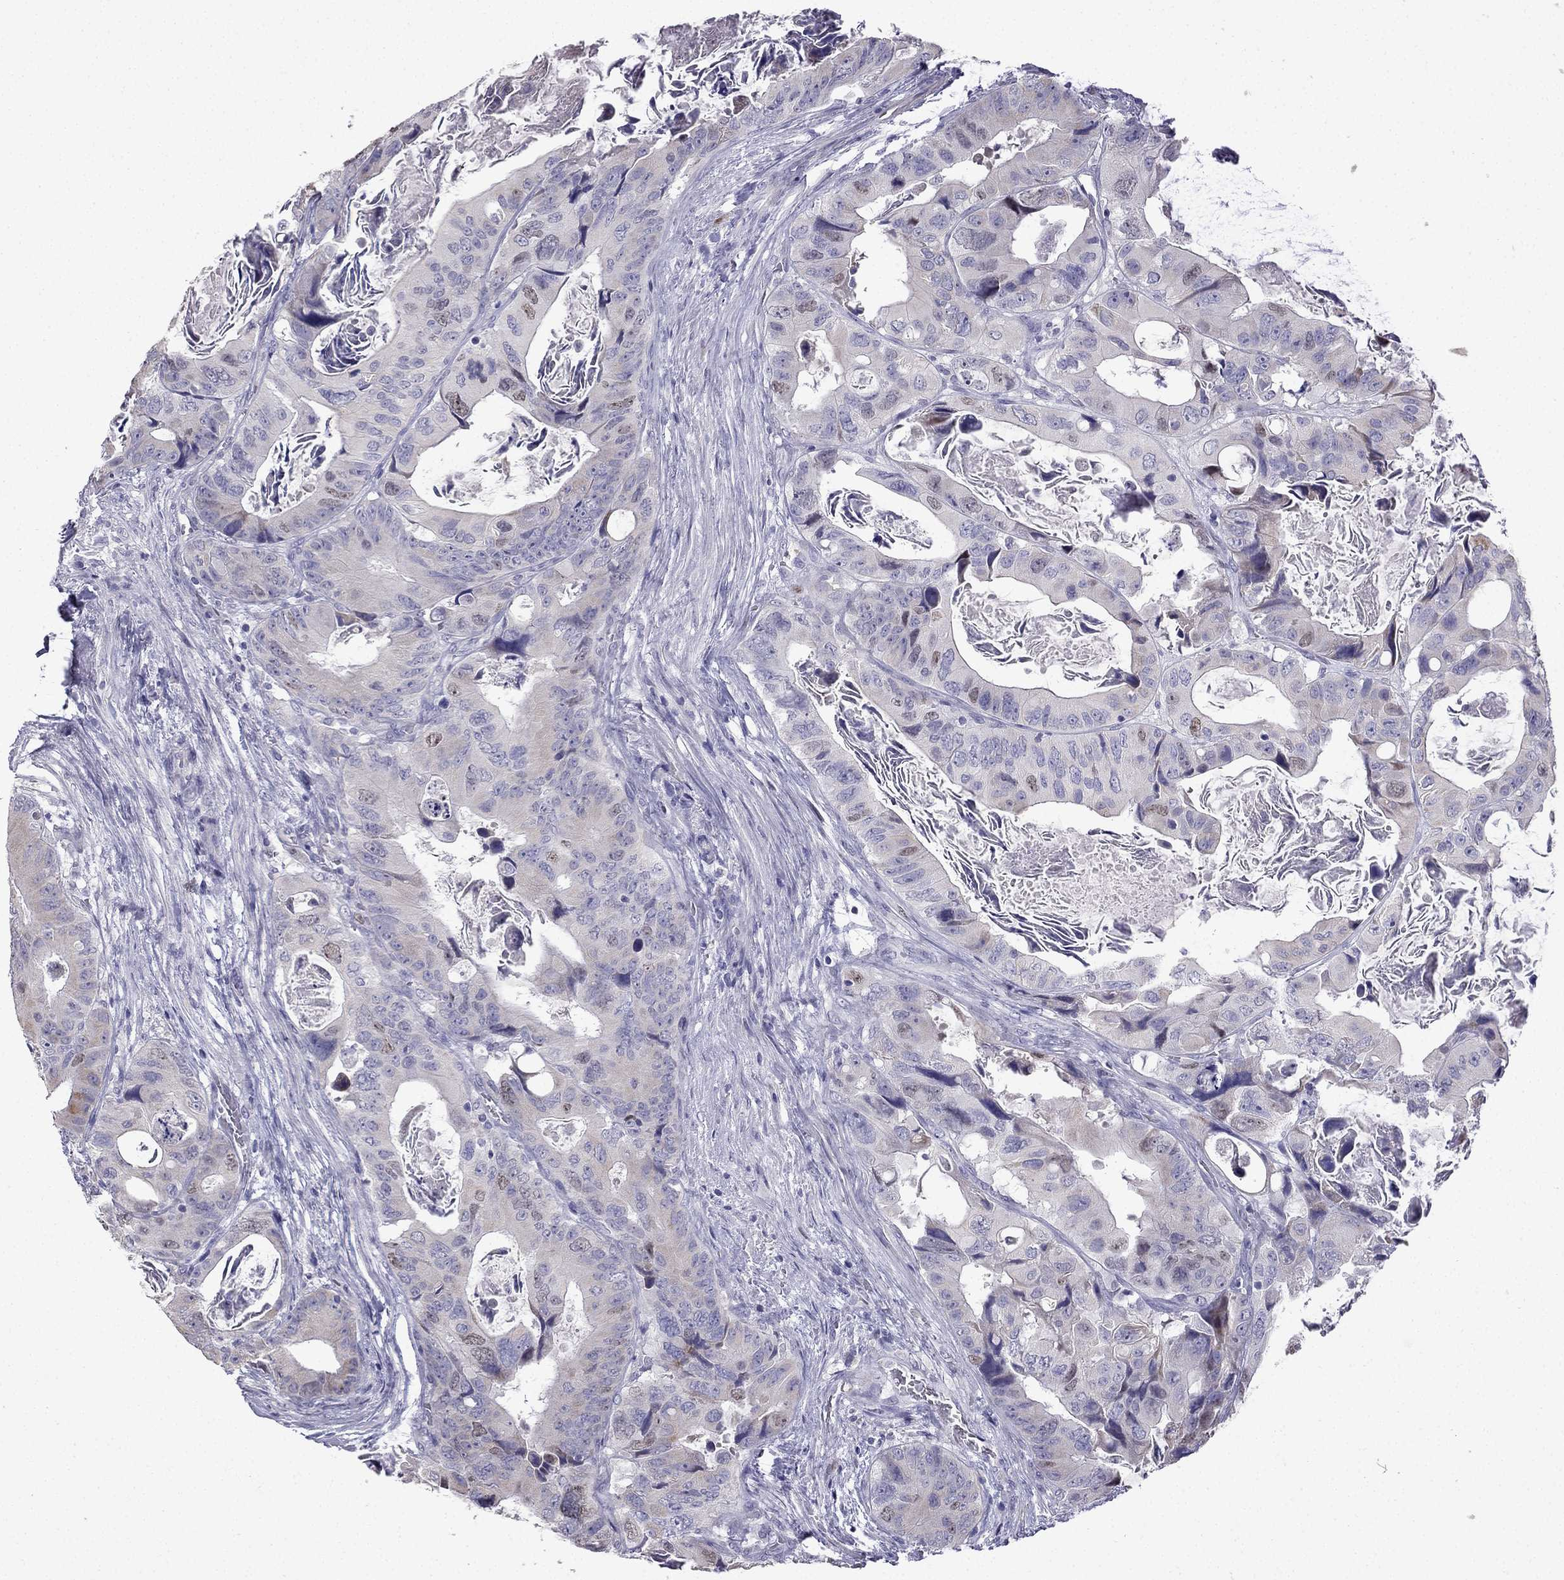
{"staining": {"intensity": "weak", "quantity": "<25%", "location": "nuclear"}, "tissue": "colorectal cancer", "cell_type": "Tumor cells", "image_type": "cancer", "snomed": [{"axis": "morphology", "description": "Adenocarcinoma, NOS"}, {"axis": "topography", "description": "Rectum"}], "caption": "IHC of human colorectal cancer (adenocarcinoma) reveals no positivity in tumor cells.", "gene": "UHRF1", "patient": {"sex": "male", "age": 64}}